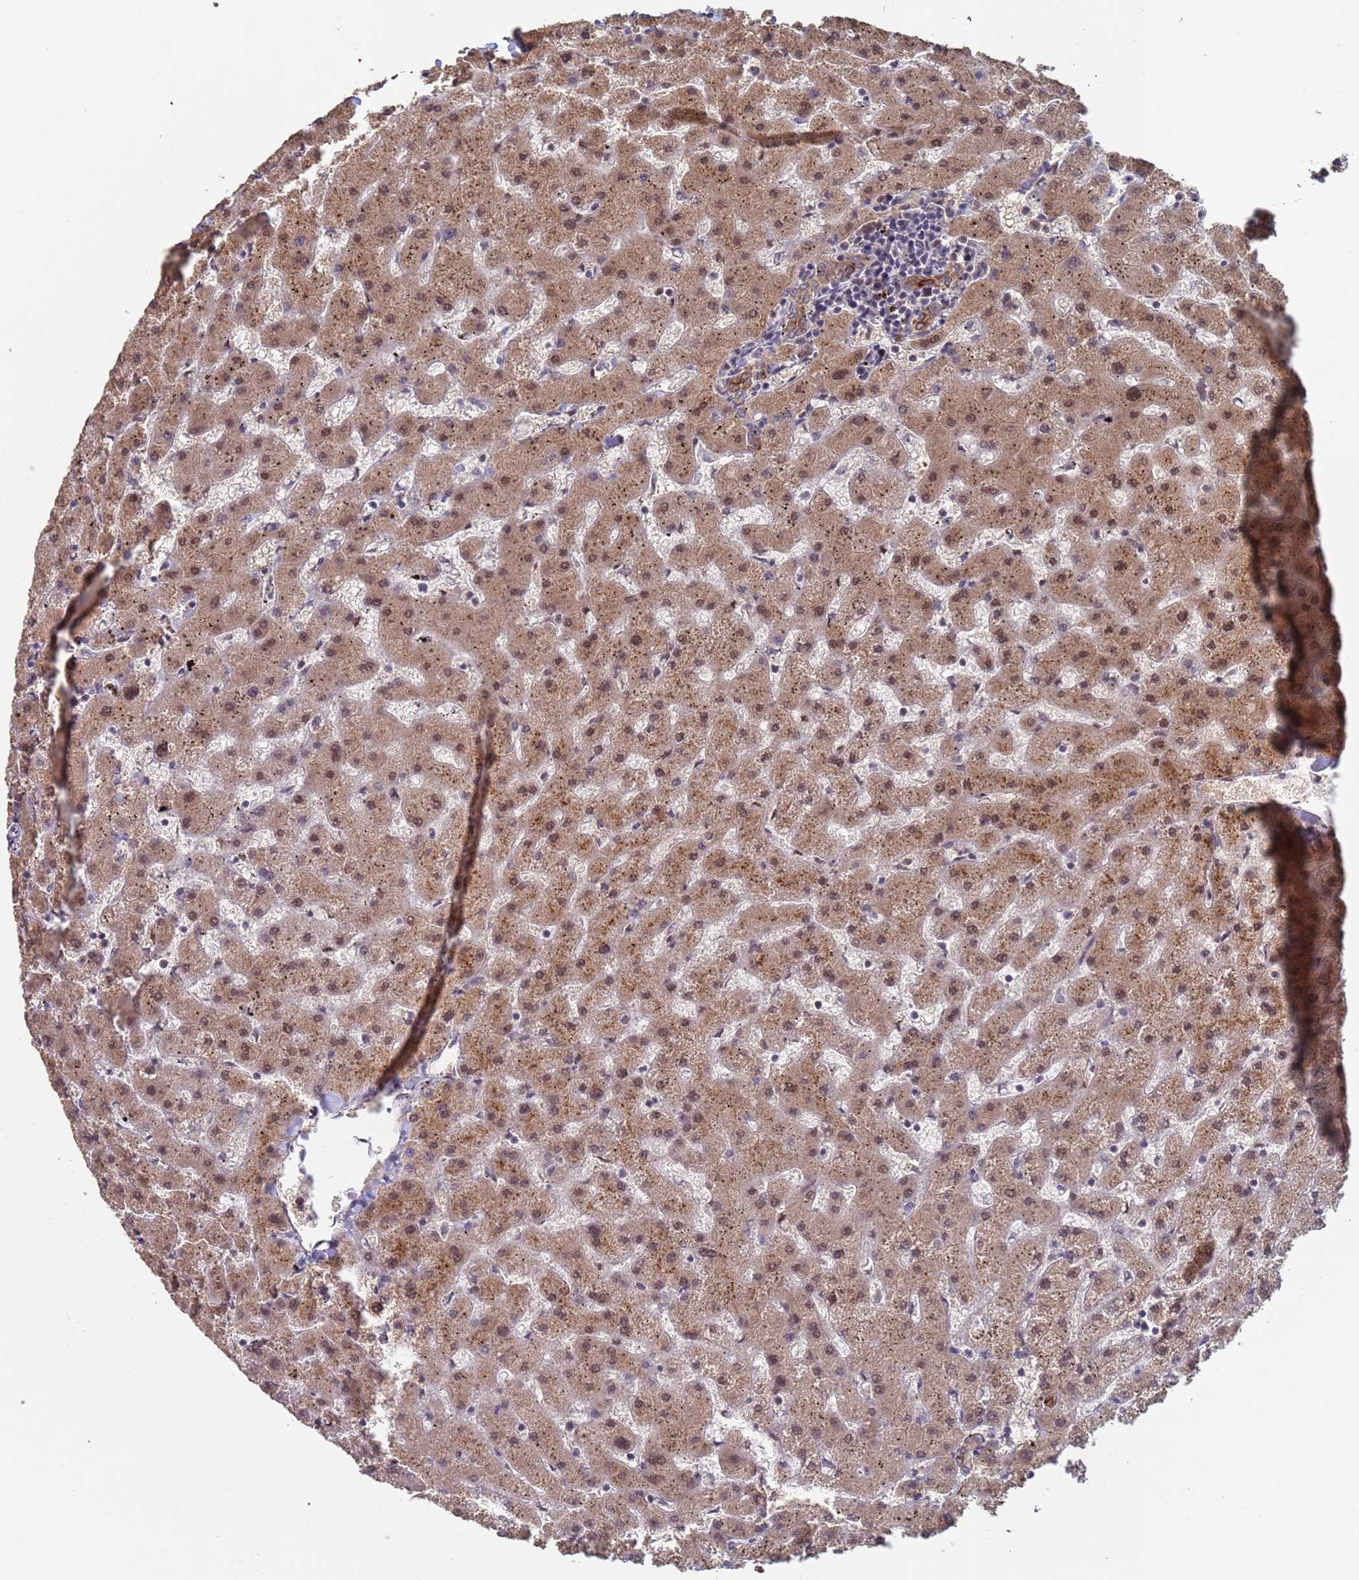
{"staining": {"intensity": "strong", "quantity": "25%-75%", "location": "cytoplasmic/membranous"}, "tissue": "liver", "cell_type": "Cholangiocytes", "image_type": "normal", "snomed": [{"axis": "morphology", "description": "Normal tissue, NOS"}, {"axis": "topography", "description": "Liver"}], "caption": "This micrograph exhibits unremarkable liver stained with immunohistochemistry (IHC) to label a protein in brown. The cytoplasmic/membranous of cholangiocytes show strong positivity for the protein. Nuclei are counter-stained blue.", "gene": "FUBP3", "patient": {"sex": "female", "age": 63}}